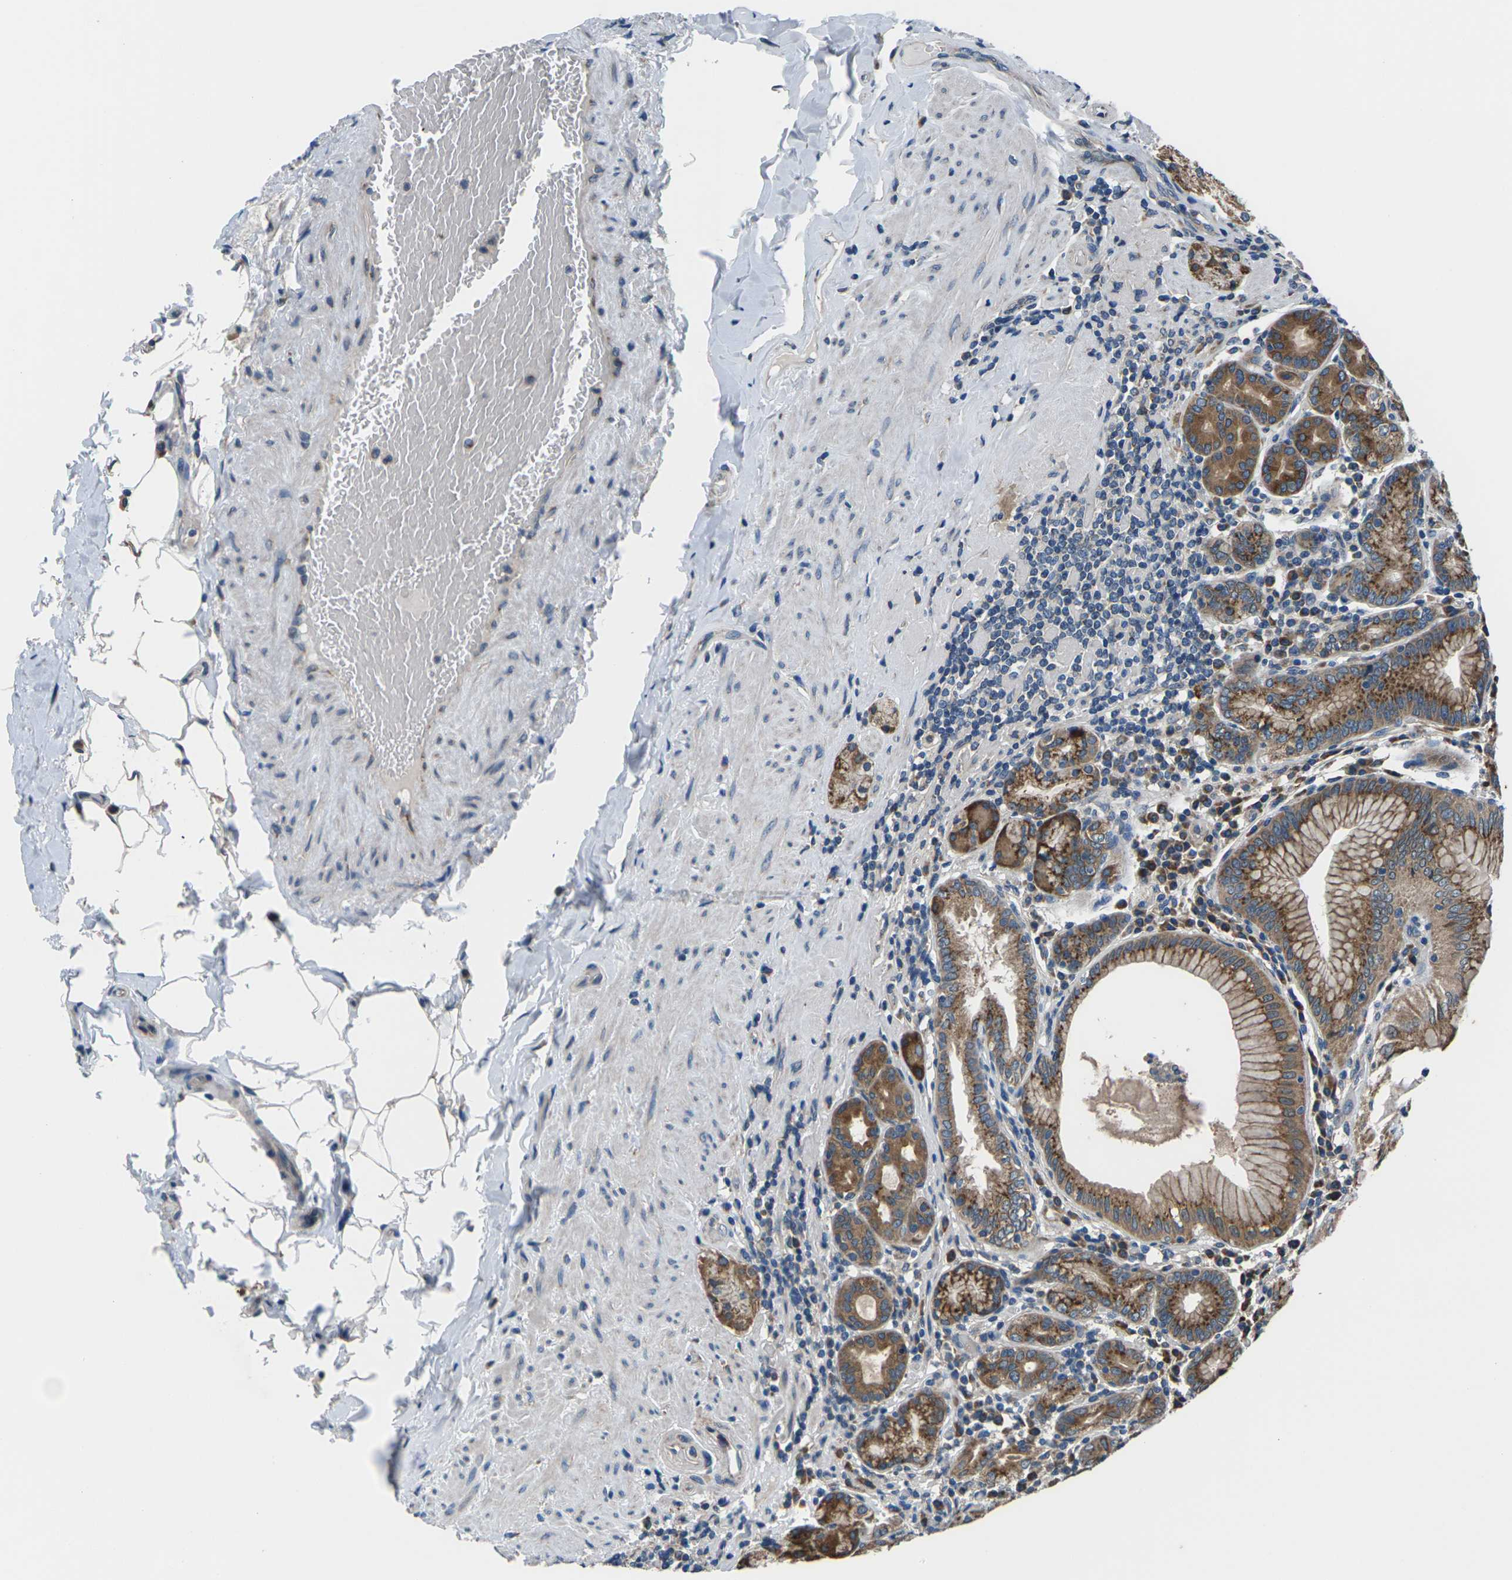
{"staining": {"intensity": "strong", "quantity": ">75%", "location": "cytoplasmic/membranous"}, "tissue": "stomach", "cell_type": "Glandular cells", "image_type": "normal", "snomed": [{"axis": "morphology", "description": "Normal tissue, NOS"}, {"axis": "topography", "description": "Stomach, lower"}], "caption": "Immunohistochemical staining of normal stomach reveals strong cytoplasmic/membranous protein staining in about >75% of glandular cells.", "gene": "GABRP", "patient": {"sex": "female", "age": 76}}